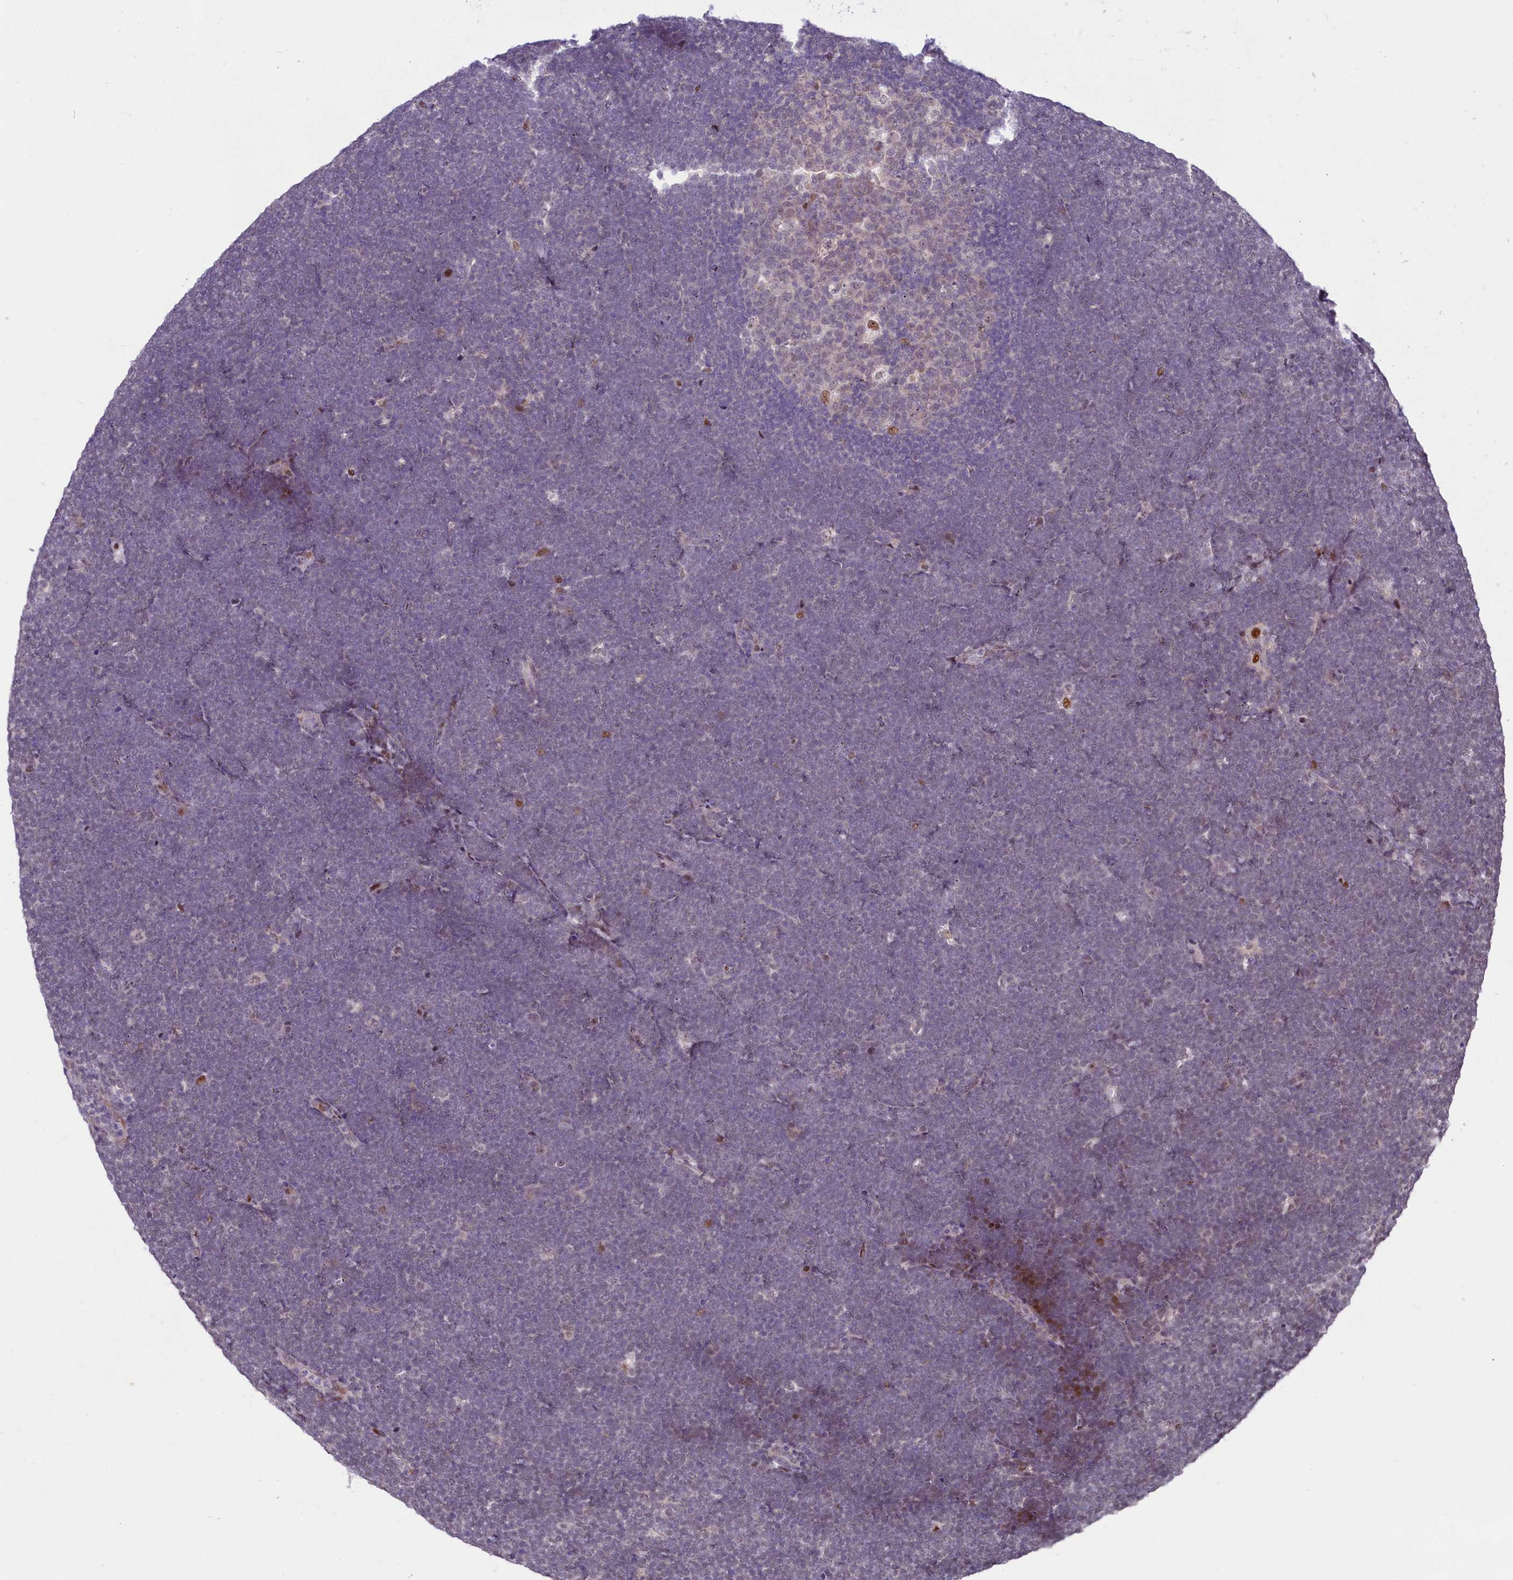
{"staining": {"intensity": "negative", "quantity": "none", "location": "none"}, "tissue": "lymphoma", "cell_type": "Tumor cells", "image_type": "cancer", "snomed": [{"axis": "morphology", "description": "Malignant lymphoma, non-Hodgkin's type, High grade"}, {"axis": "topography", "description": "Lymph node"}], "caption": "A high-resolution photomicrograph shows immunohistochemistry staining of lymphoma, which exhibits no significant staining in tumor cells.", "gene": "ANKS3", "patient": {"sex": "male", "age": 13}}